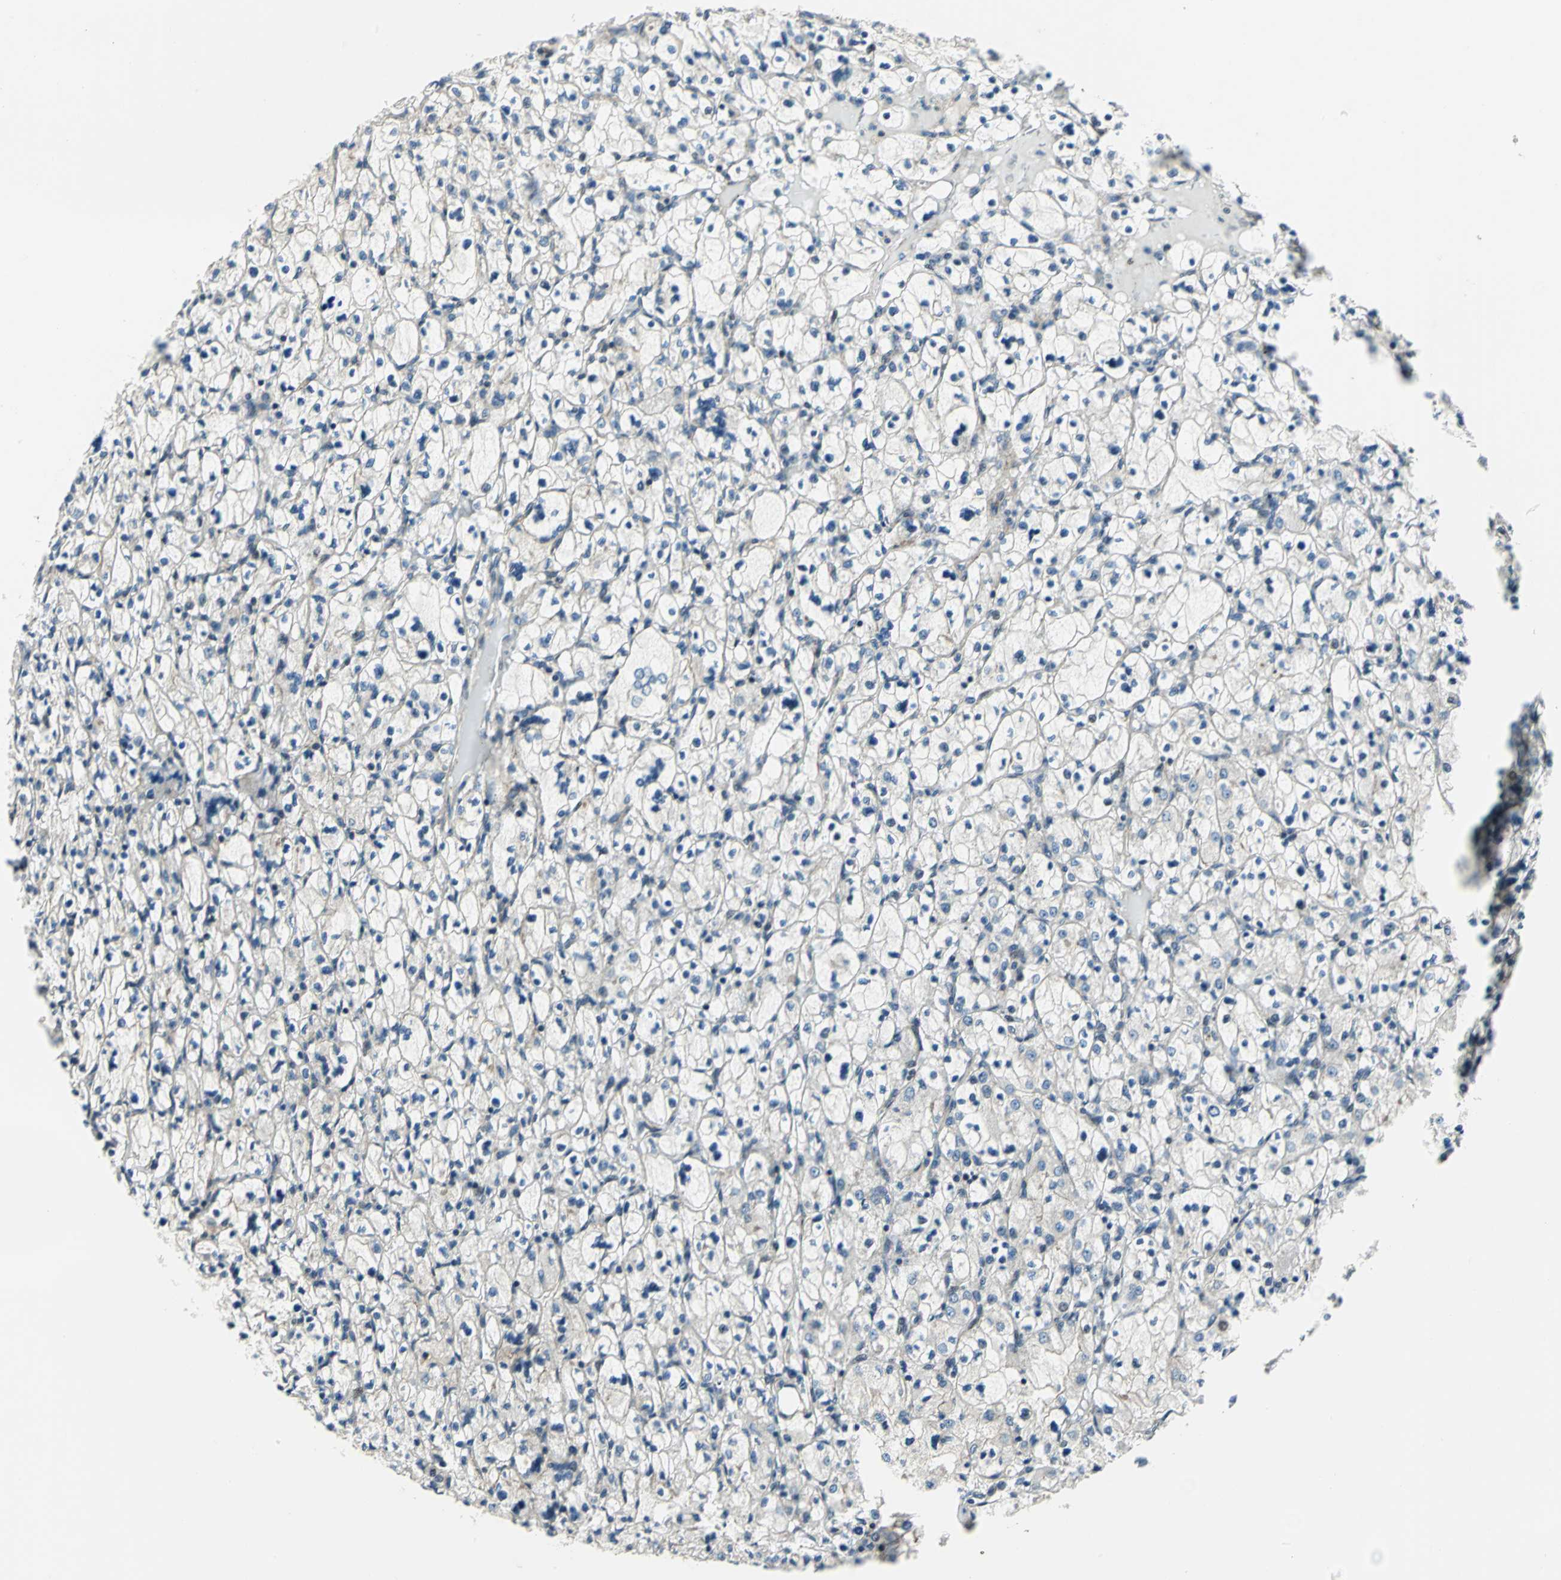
{"staining": {"intensity": "weak", "quantity": ">75%", "location": "cytoplasmic/membranous"}, "tissue": "renal cancer", "cell_type": "Tumor cells", "image_type": "cancer", "snomed": [{"axis": "morphology", "description": "Adenocarcinoma, NOS"}, {"axis": "topography", "description": "Kidney"}], "caption": "The histopathology image exhibits immunohistochemical staining of renal cancer. There is weak cytoplasmic/membranous positivity is identified in approximately >75% of tumor cells.", "gene": "ATP6V1A", "patient": {"sex": "female", "age": 83}}